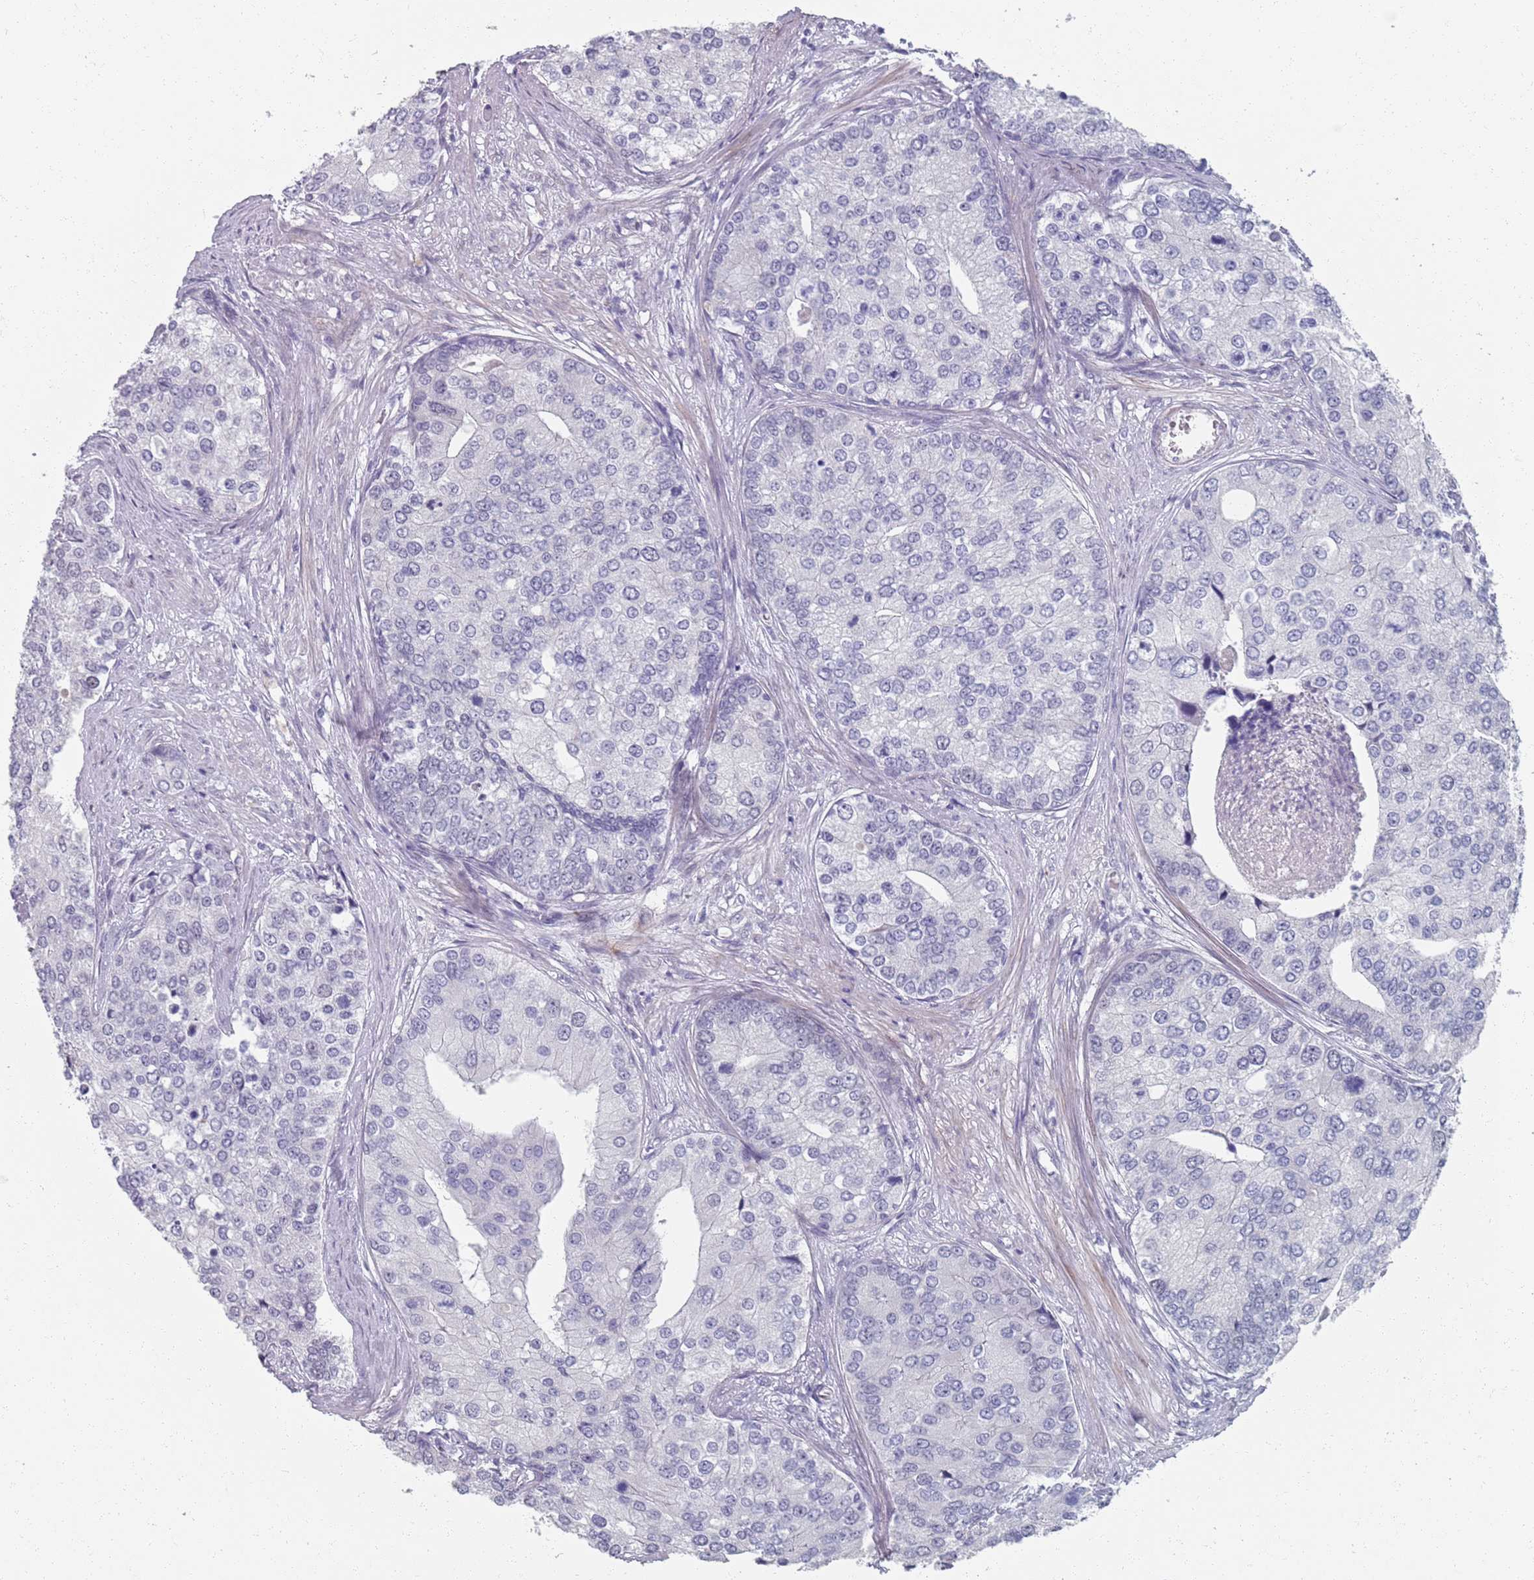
{"staining": {"intensity": "negative", "quantity": "none", "location": "none"}, "tissue": "prostate cancer", "cell_type": "Tumor cells", "image_type": "cancer", "snomed": [{"axis": "morphology", "description": "Adenocarcinoma, High grade"}, {"axis": "topography", "description": "Prostate"}], "caption": "Immunohistochemistry histopathology image of human adenocarcinoma (high-grade) (prostate) stained for a protein (brown), which displays no staining in tumor cells. The staining is performed using DAB (3,3'-diaminobenzidine) brown chromogen with nuclei counter-stained in using hematoxylin.", "gene": "SAMD1", "patient": {"sex": "male", "age": 62}}